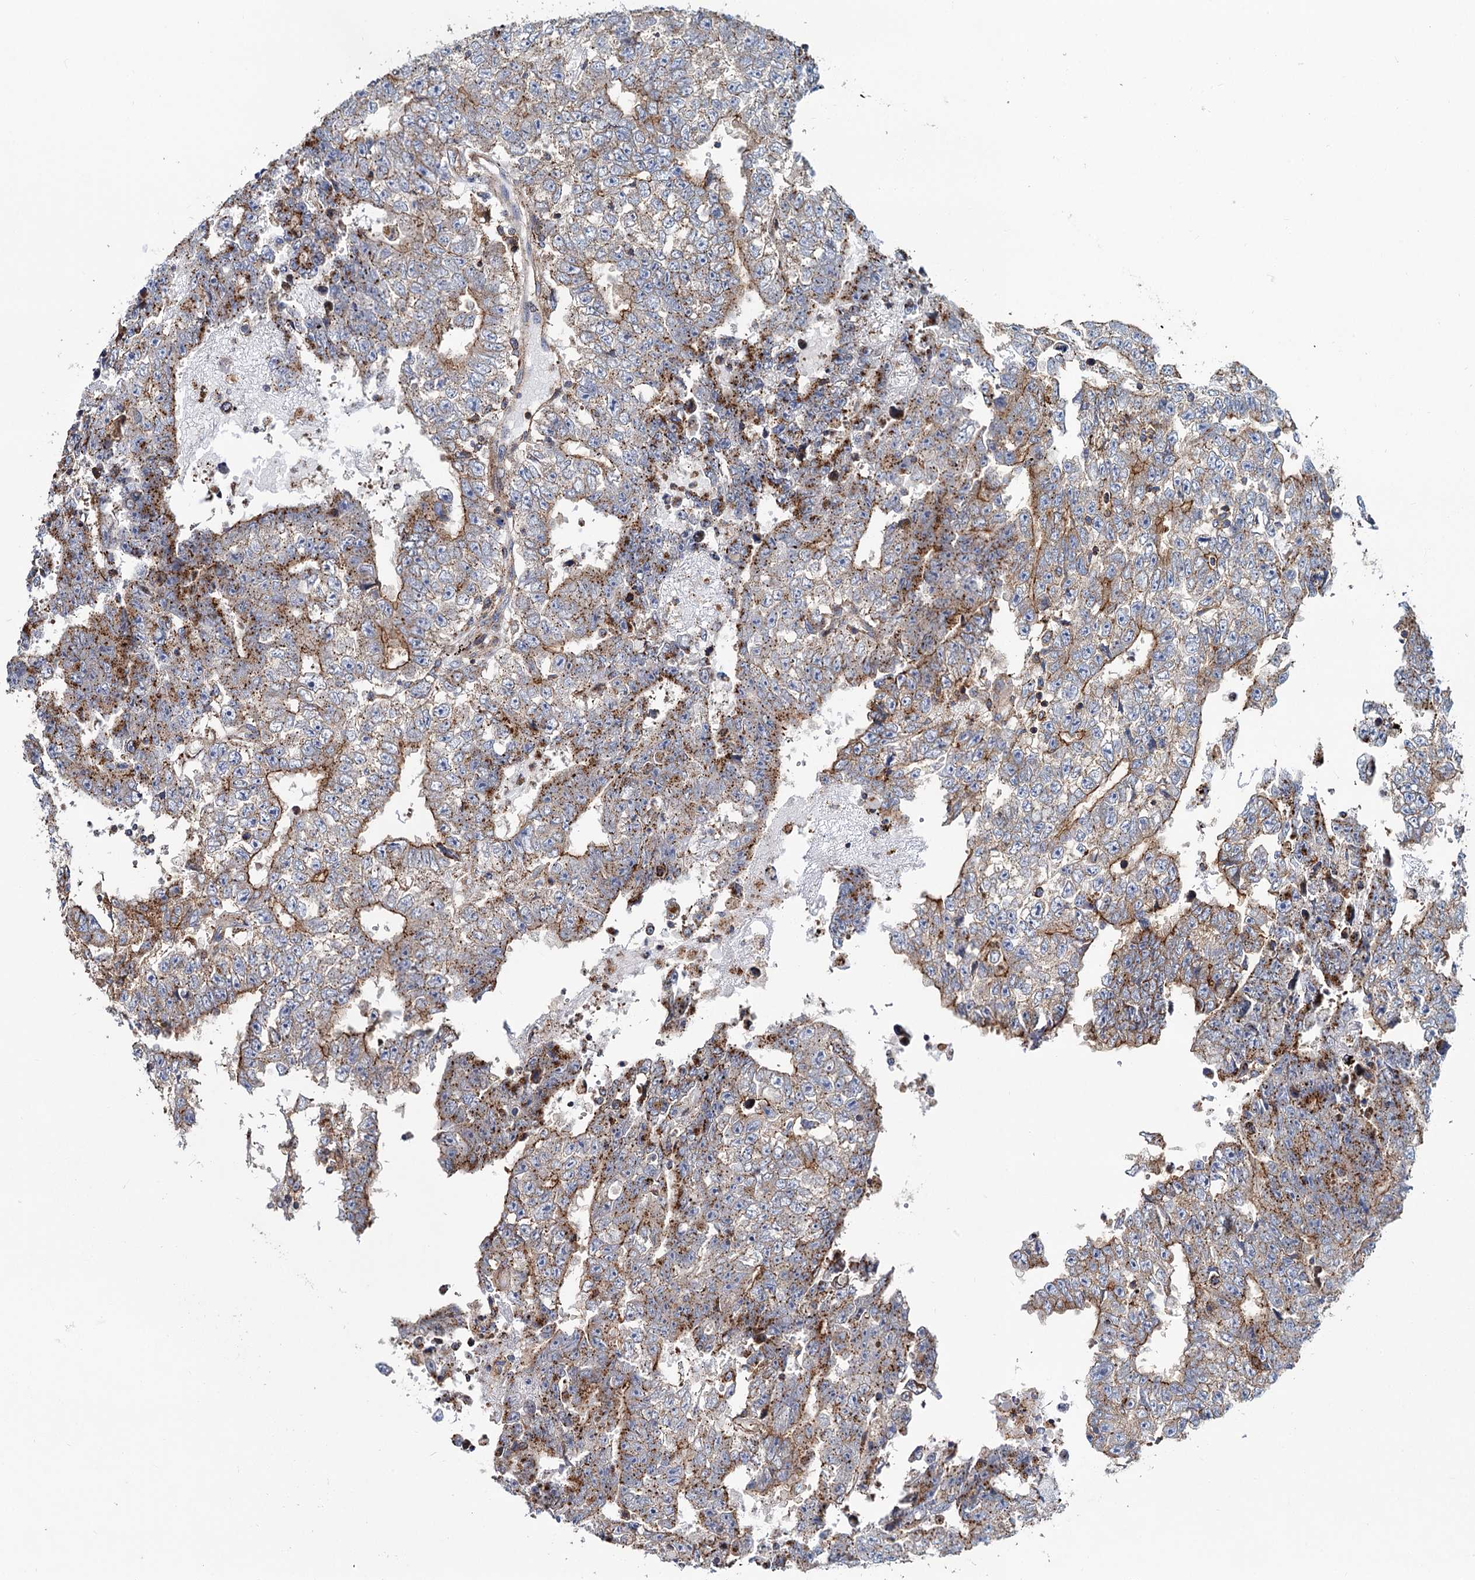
{"staining": {"intensity": "moderate", "quantity": "25%-75%", "location": "cytoplasmic/membranous"}, "tissue": "testis cancer", "cell_type": "Tumor cells", "image_type": "cancer", "snomed": [{"axis": "morphology", "description": "Carcinoma, Embryonal, NOS"}, {"axis": "topography", "description": "Testis"}], "caption": "IHC of testis cancer (embryonal carcinoma) reveals medium levels of moderate cytoplasmic/membranous expression in approximately 25%-75% of tumor cells.", "gene": "PSEN1", "patient": {"sex": "male", "age": 25}}